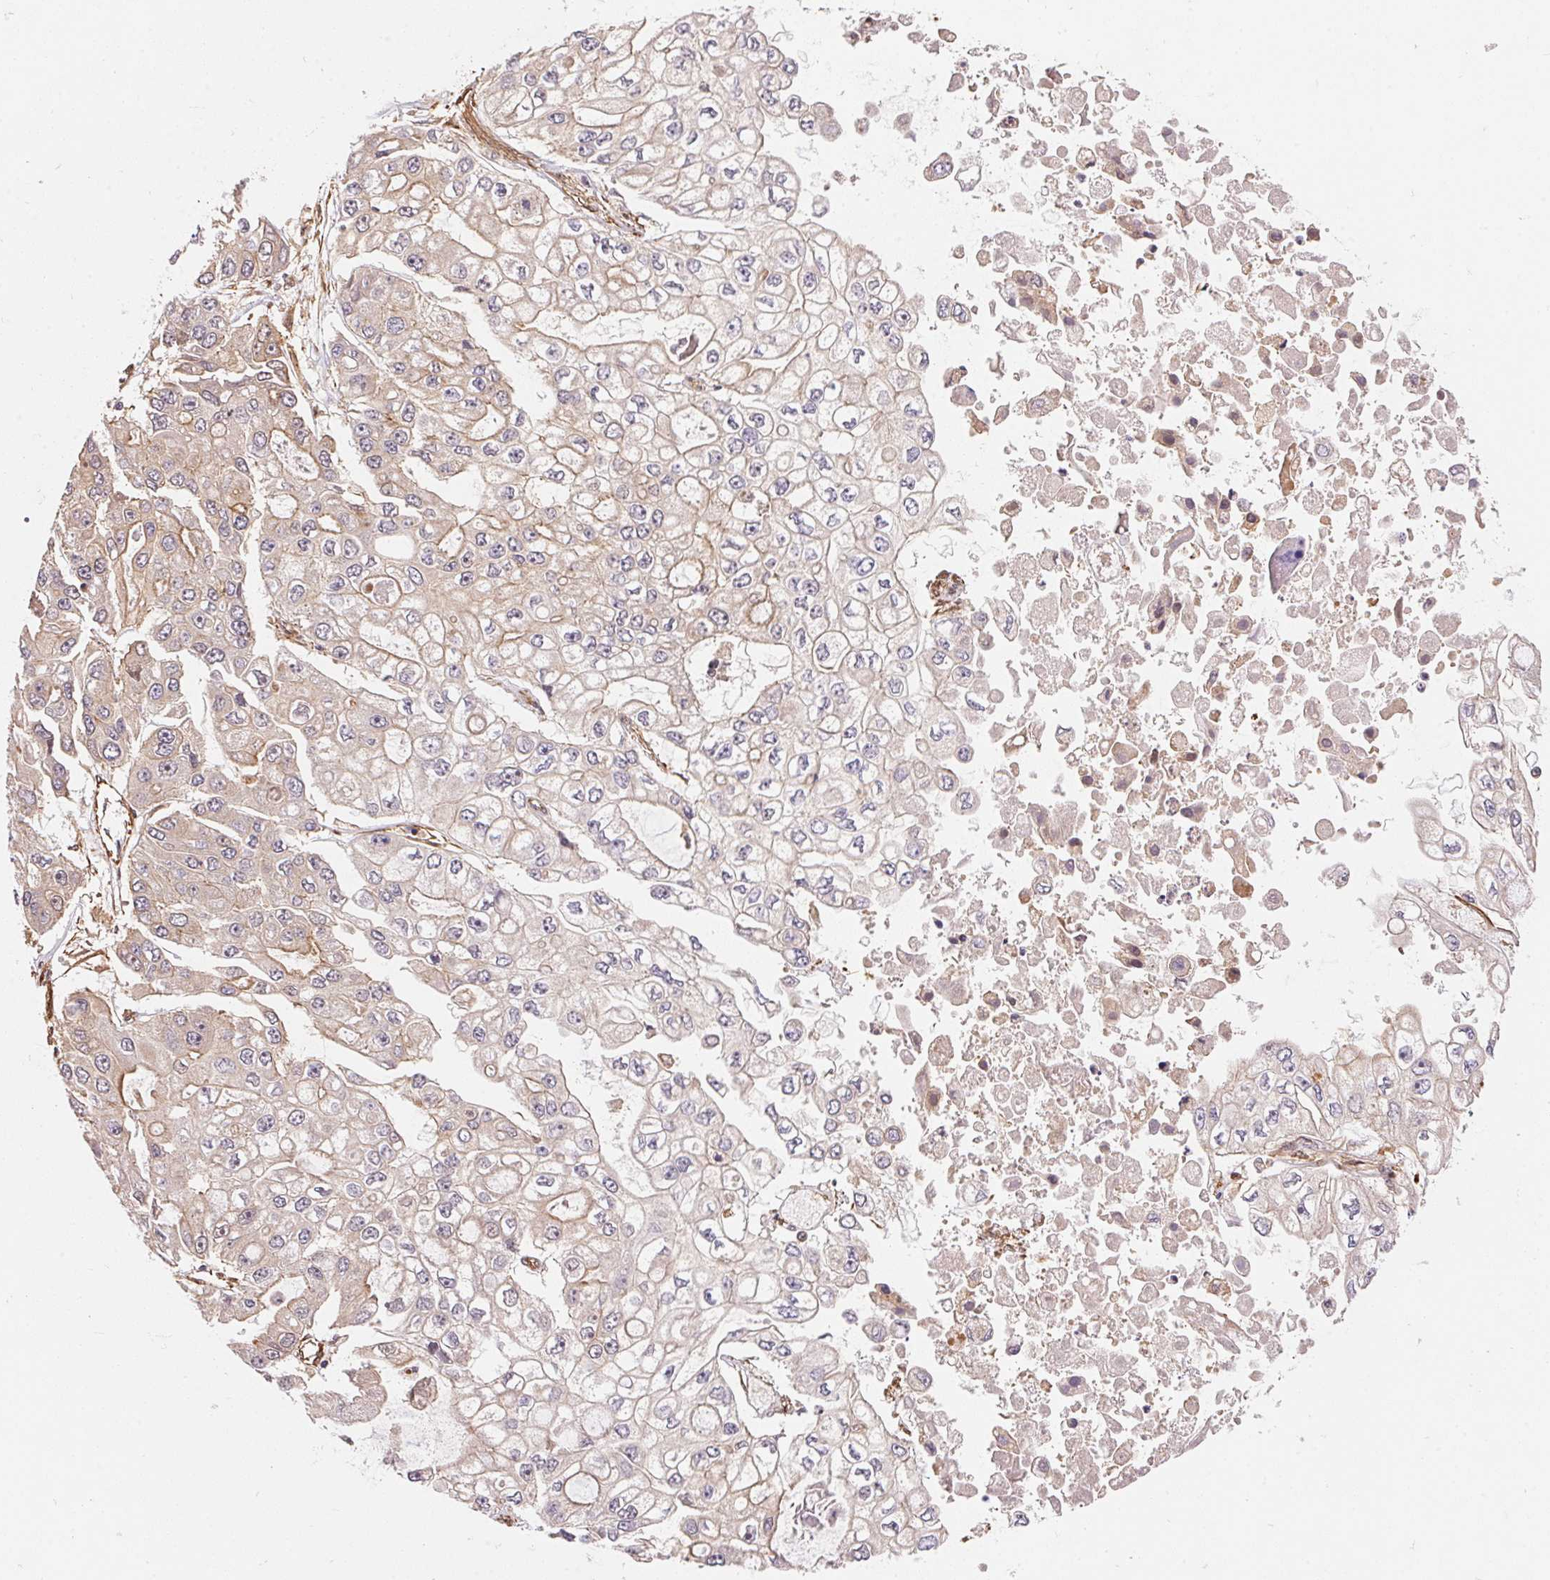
{"staining": {"intensity": "negative", "quantity": "none", "location": "none"}, "tissue": "ovarian cancer", "cell_type": "Tumor cells", "image_type": "cancer", "snomed": [{"axis": "morphology", "description": "Cystadenocarcinoma, serous, NOS"}, {"axis": "topography", "description": "Ovary"}], "caption": "Immunohistochemistry of ovarian cancer shows no staining in tumor cells.", "gene": "TNIP2", "patient": {"sex": "female", "age": 56}}